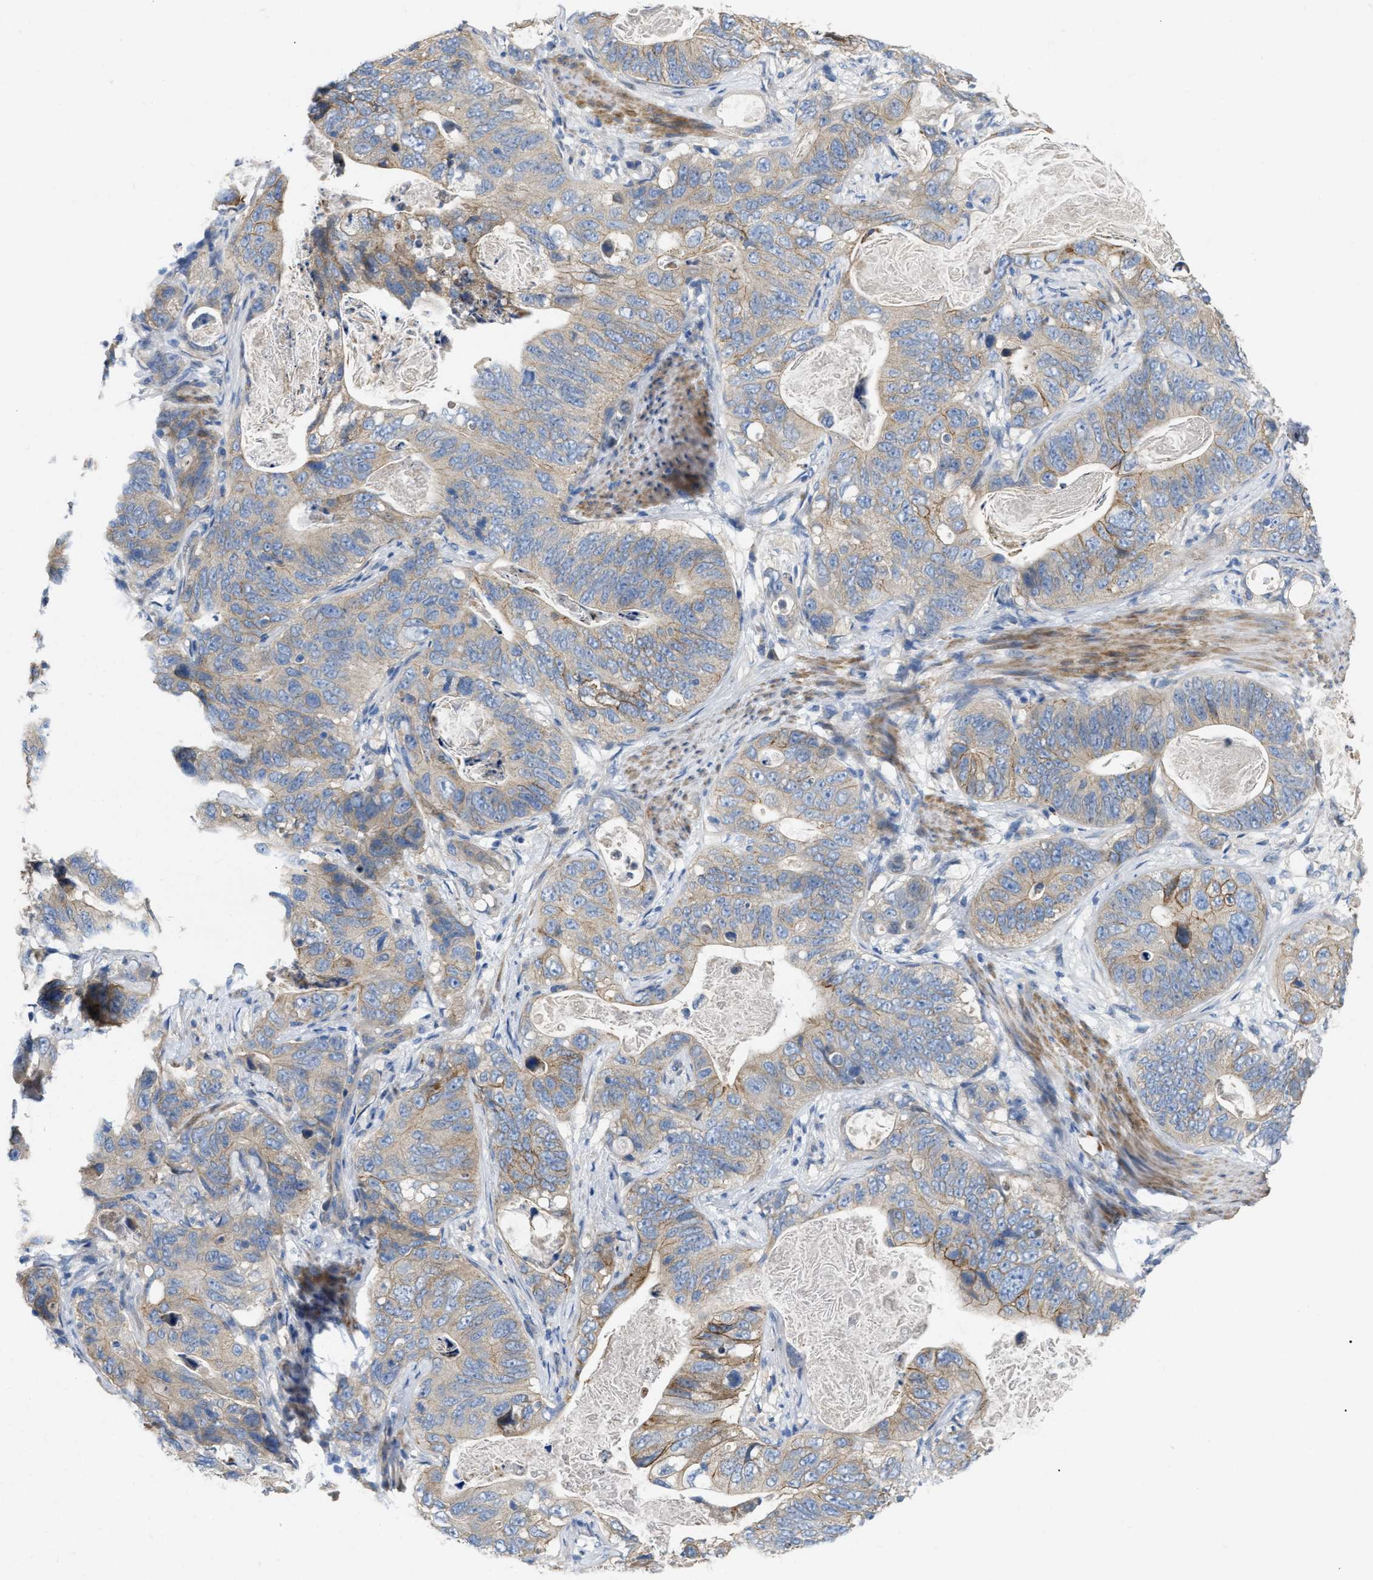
{"staining": {"intensity": "moderate", "quantity": "<25%", "location": "cytoplasmic/membranous"}, "tissue": "stomach cancer", "cell_type": "Tumor cells", "image_type": "cancer", "snomed": [{"axis": "morphology", "description": "Normal tissue, NOS"}, {"axis": "morphology", "description": "Adenocarcinoma, NOS"}, {"axis": "topography", "description": "Stomach"}], "caption": "This is an image of immunohistochemistry staining of stomach cancer (adenocarcinoma), which shows moderate expression in the cytoplasmic/membranous of tumor cells.", "gene": "DHX58", "patient": {"sex": "female", "age": 89}}